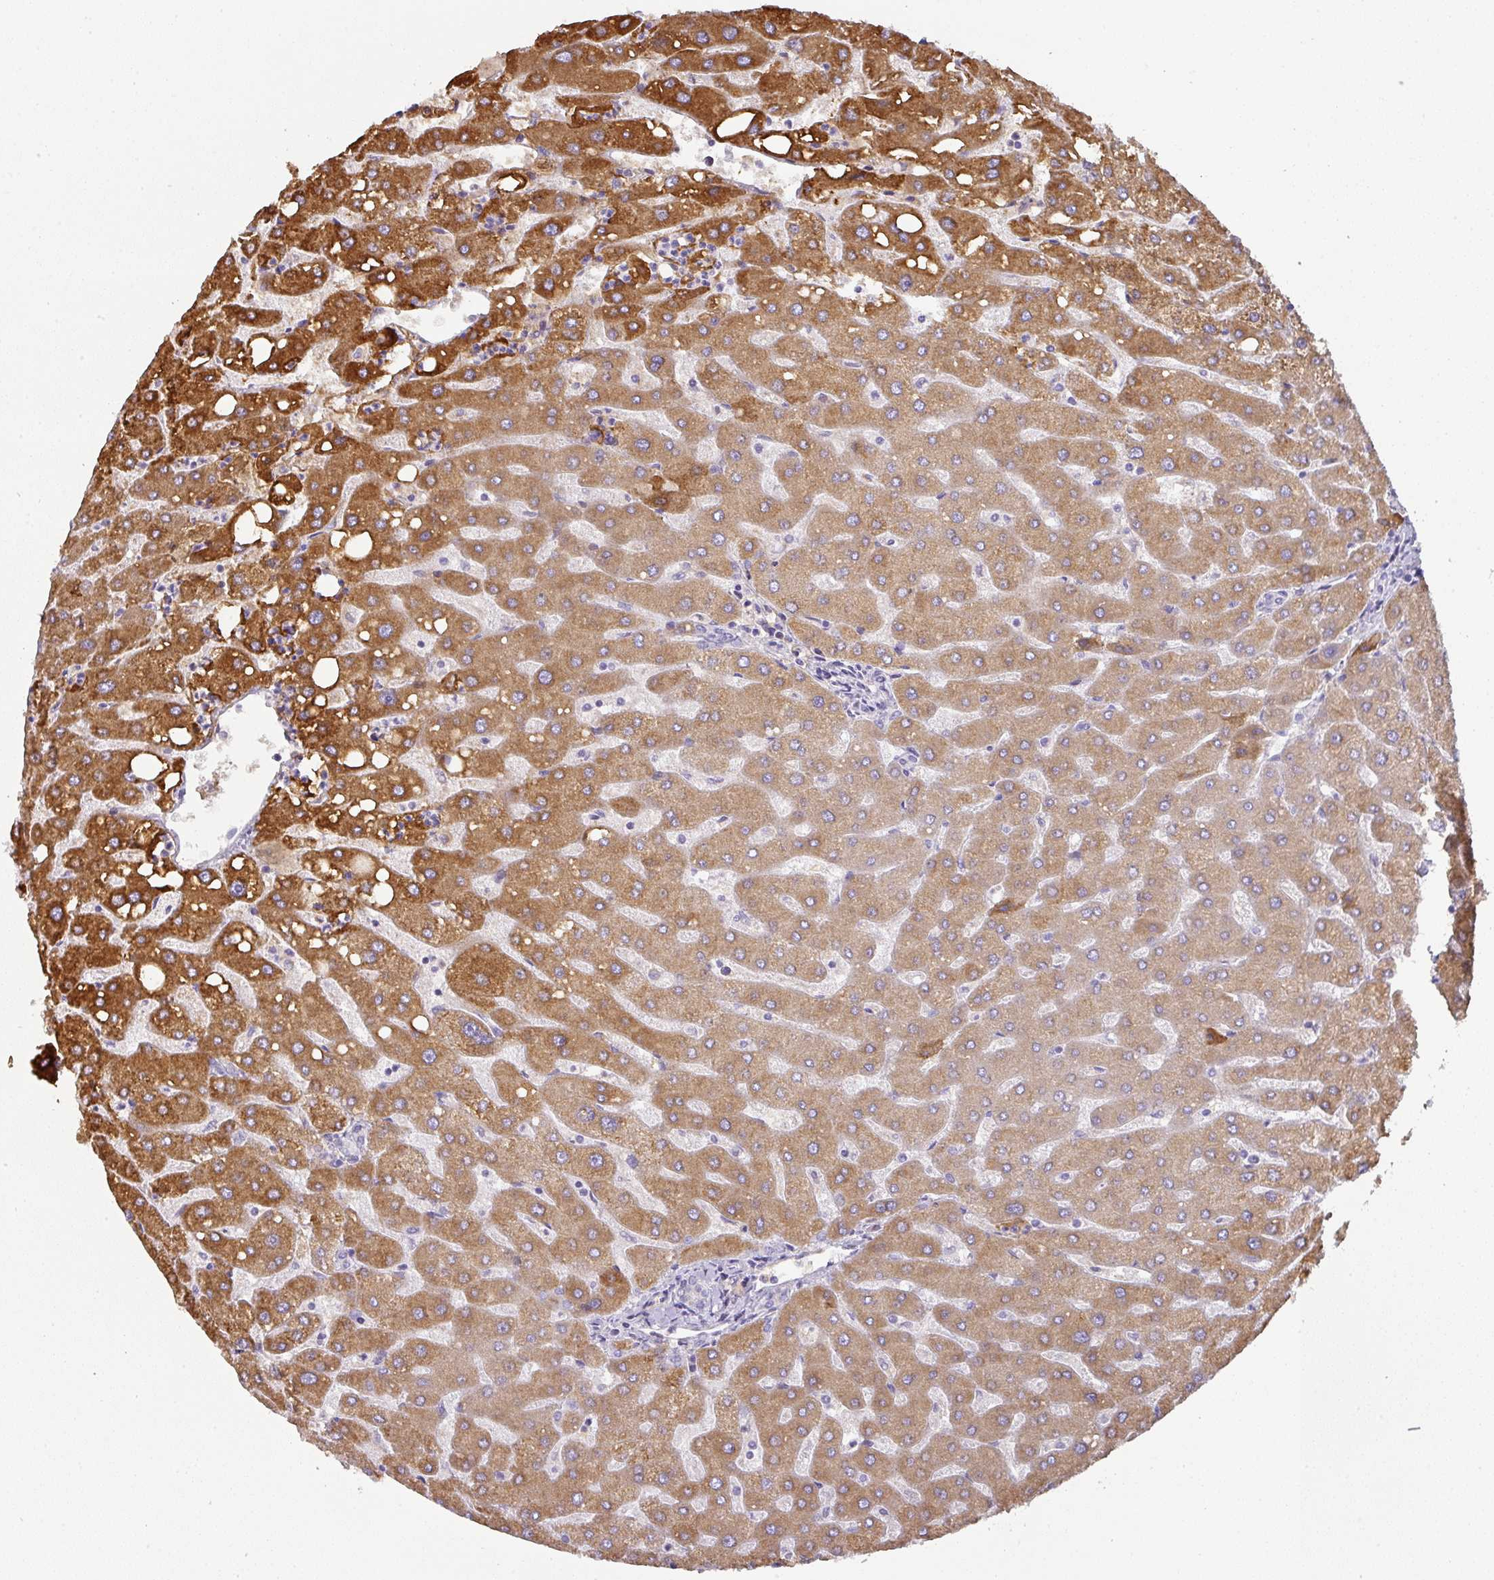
{"staining": {"intensity": "negative", "quantity": "none", "location": "none"}, "tissue": "liver", "cell_type": "Cholangiocytes", "image_type": "normal", "snomed": [{"axis": "morphology", "description": "Normal tissue, NOS"}, {"axis": "topography", "description": "Liver"}], "caption": "This image is of benign liver stained with immunohistochemistry (IHC) to label a protein in brown with the nuclei are counter-stained blue. There is no expression in cholangiocytes.", "gene": "CCZ1B", "patient": {"sex": "male", "age": 67}}